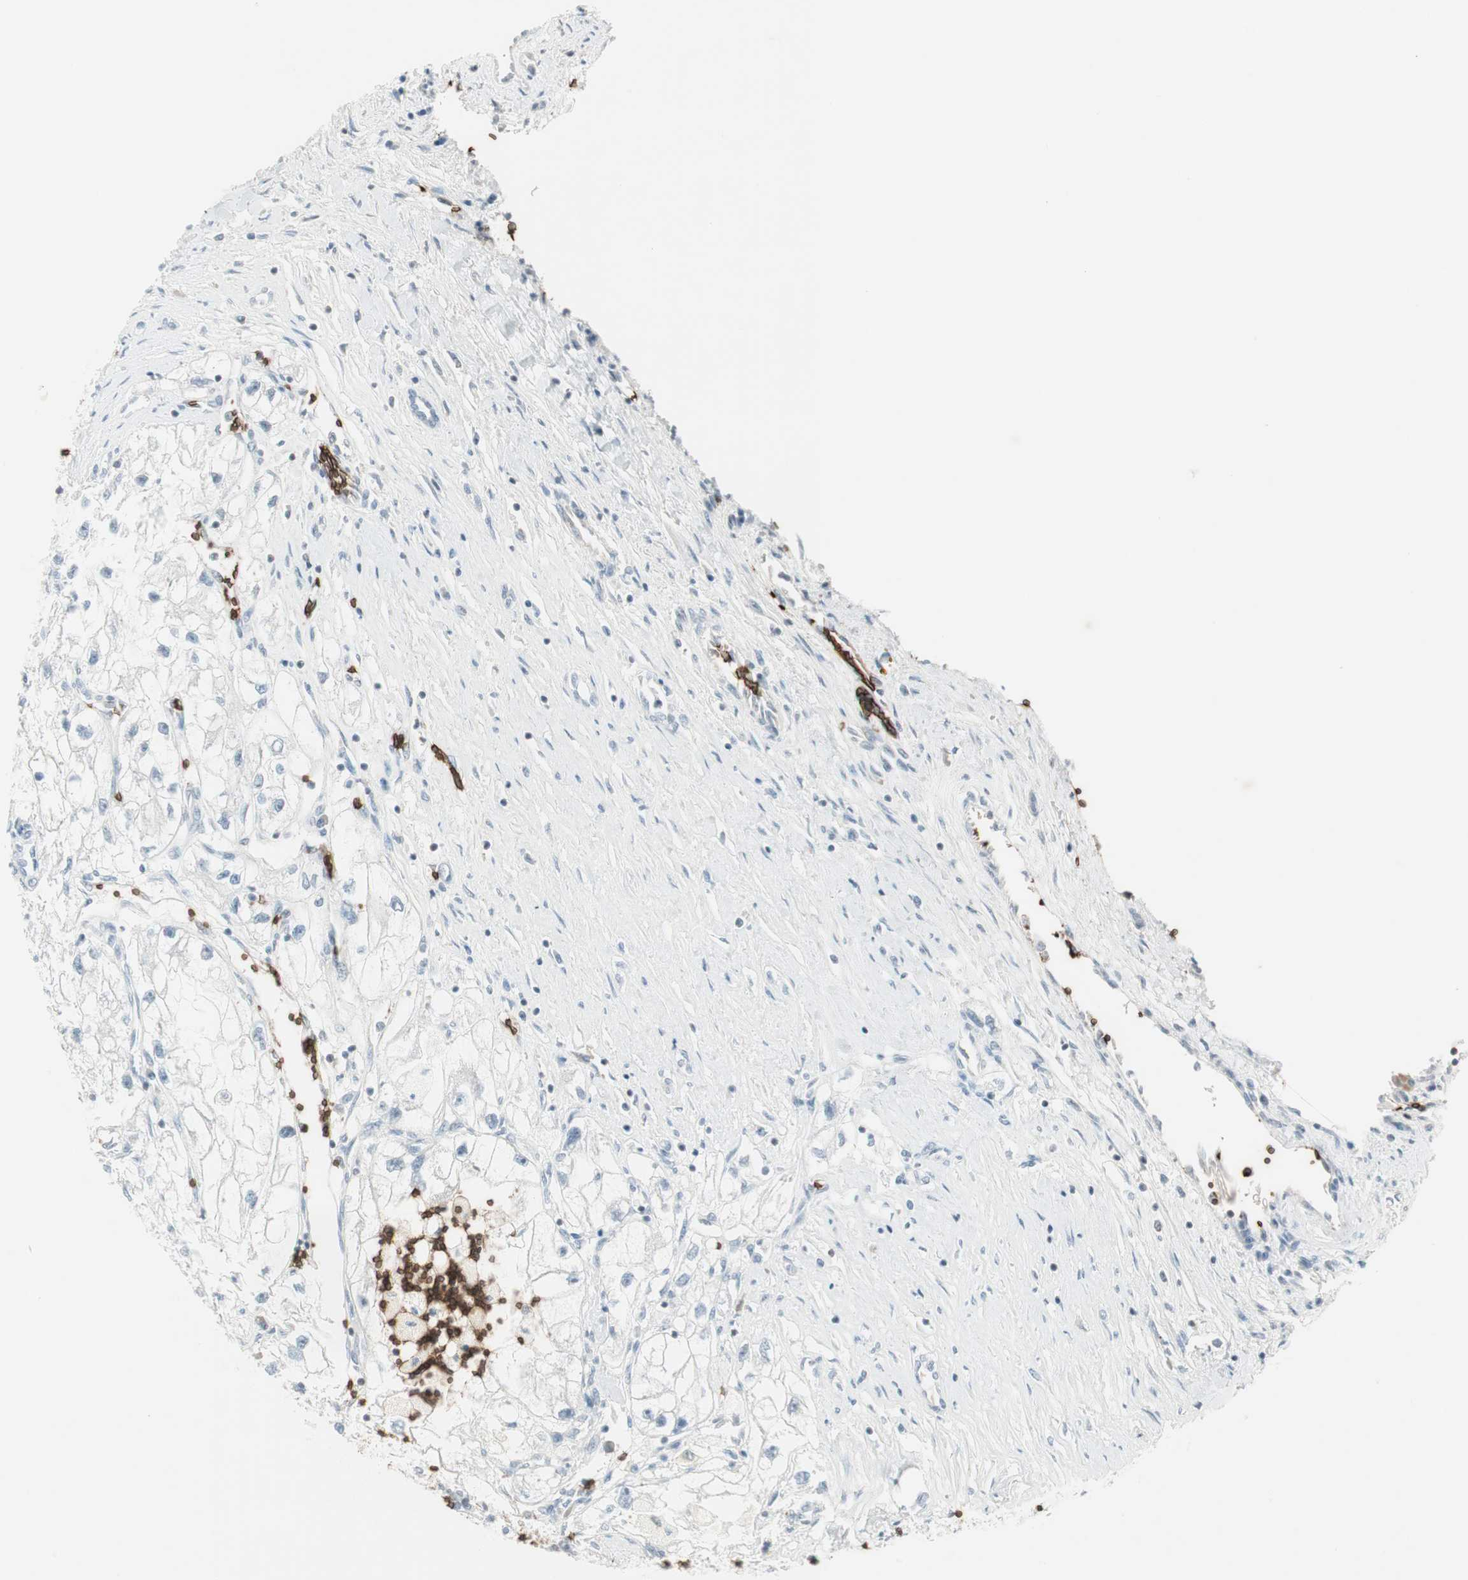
{"staining": {"intensity": "negative", "quantity": "none", "location": "none"}, "tissue": "renal cancer", "cell_type": "Tumor cells", "image_type": "cancer", "snomed": [{"axis": "morphology", "description": "Adenocarcinoma, NOS"}, {"axis": "topography", "description": "Kidney"}], "caption": "DAB (3,3'-diaminobenzidine) immunohistochemical staining of renal cancer displays no significant expression in tumor cells.", "gene": "MAP4K1", "patient": {"sex": "female", "age": 70}}